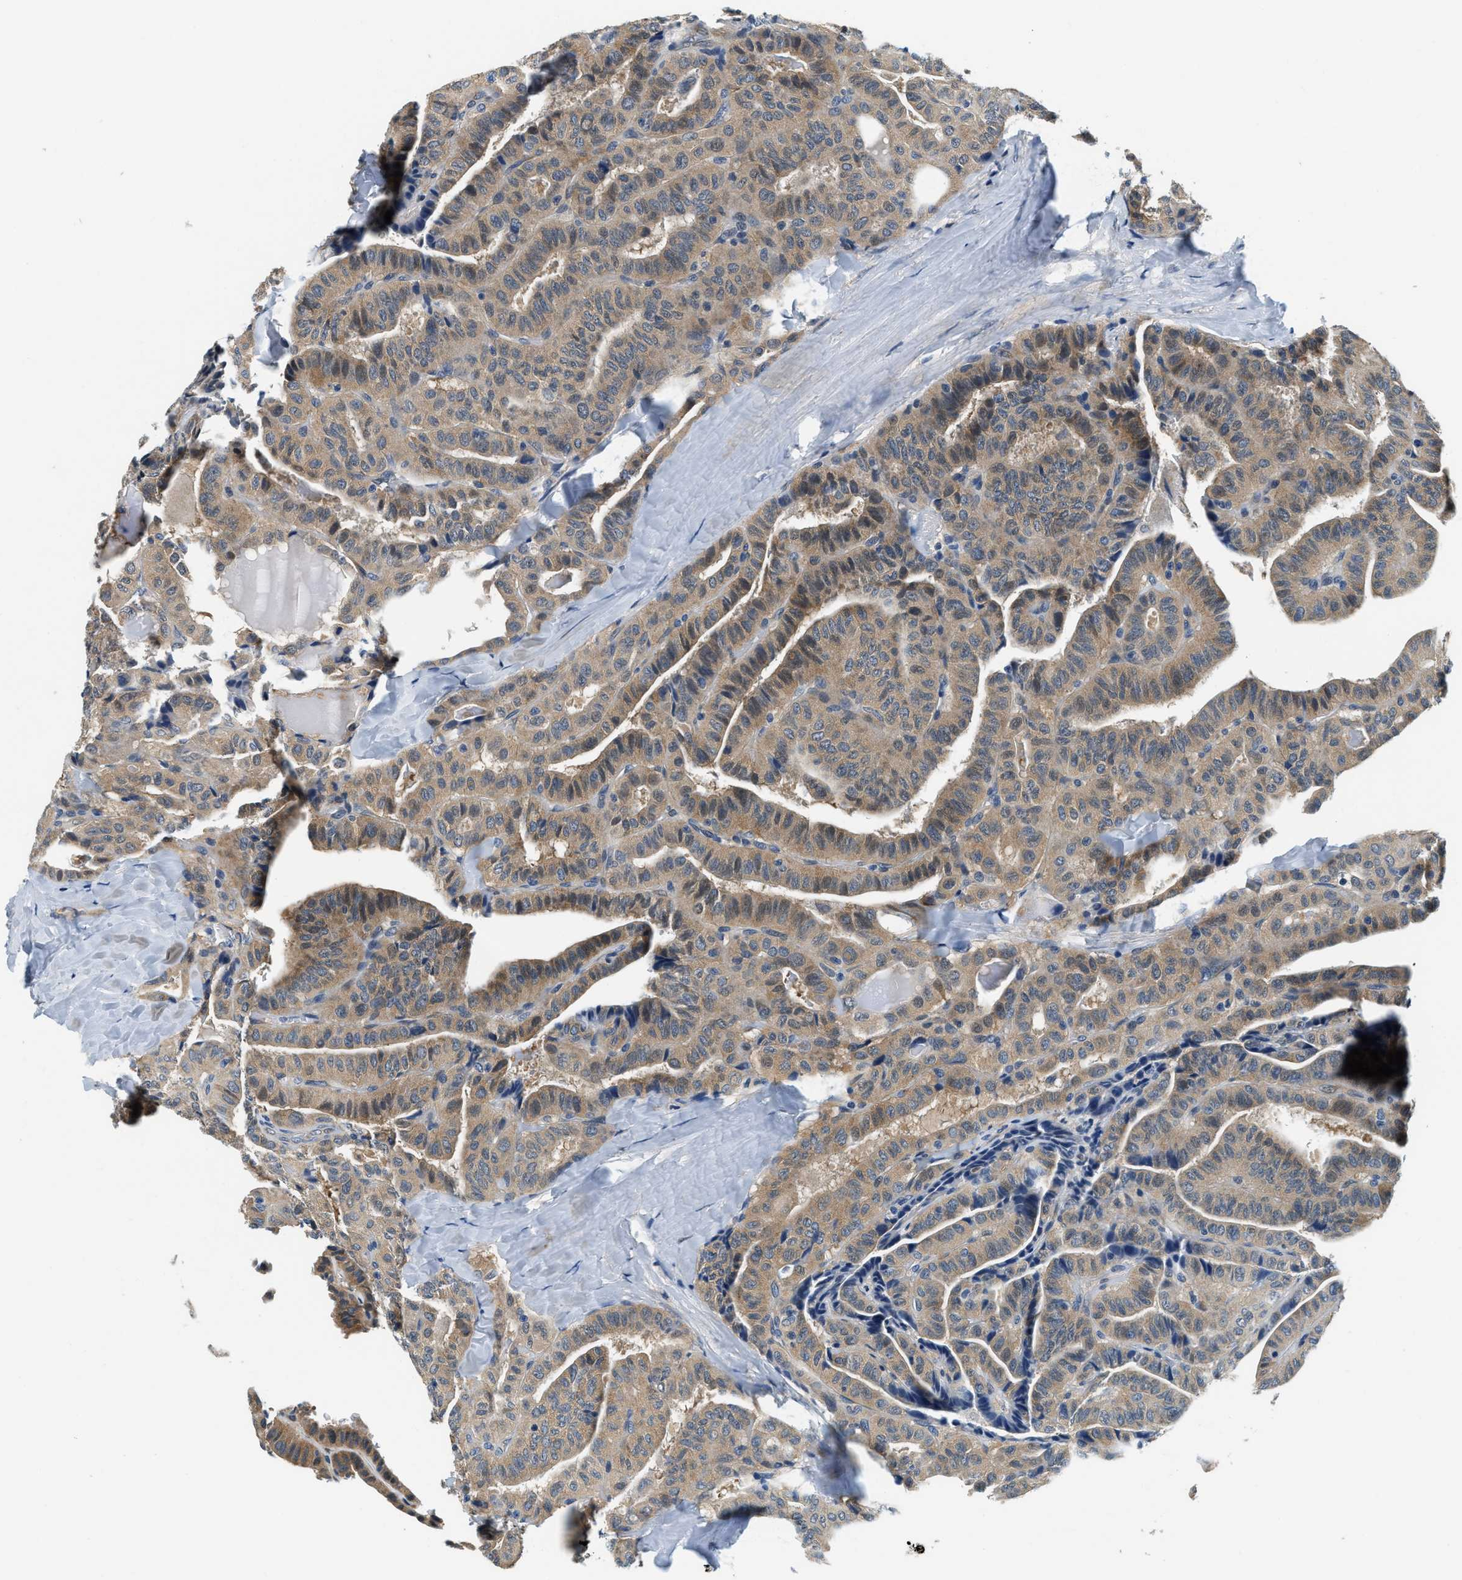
{"staining": {"intensity": "moderate", "quantity": ">75%", "location": "cytoplasmic/membranous"}, "tissue": "thyroid cancer", "cell_type": "Tumor cells", "image_type": "cancer", "snomed": [{"axis": "morphology", "description": "Papillary adenocarcinoma, NOS"}, {"axis": "topography", "description": "Thyroid gland"}], "caption": "Immunohistochemistry (IHC) of human thyroid papillary adenocarcinoma displays medium levels of moderate cytoplasmic/membranous staining in about >75% of tumor cells.", "gene": "YAE1", "patient": {"sex": "male", "age": 77}}